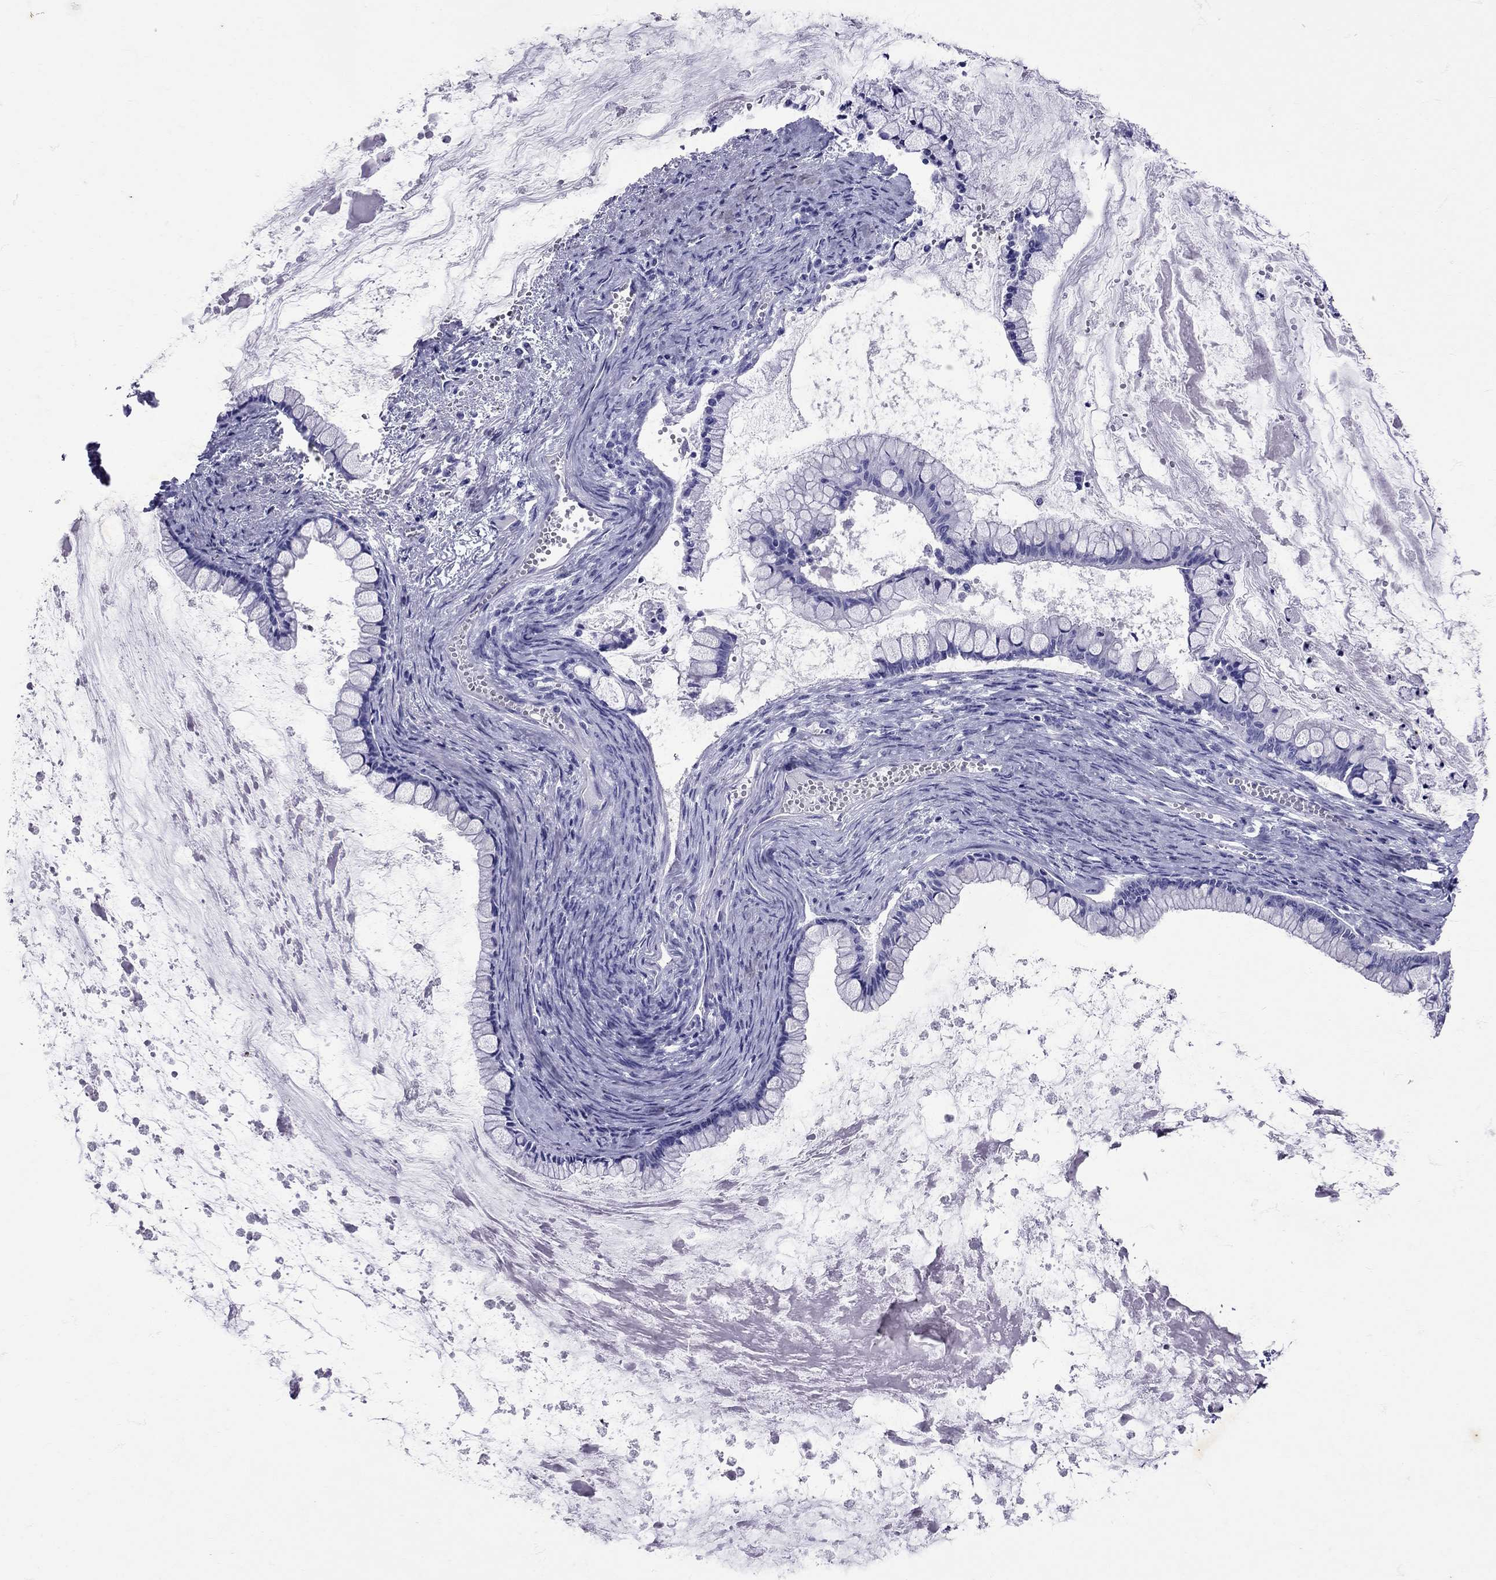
{"staining": {"intensity": "negative", "quantity": "none", "location": "none"}, "tissue": "ovarian cancer", "cell_type": "Tumor cells", "image_type": "cancer", "snomed": [{"axis": "morphology", "description": "Cystadenocarcinoma, mucinous, NOS"}, {"axis": "topography", "description": "Ovary"}], "caption": "Ovarian cancer stained for a protein using IHC demonstrates no expression tumor cells.", "gene": "AVP", "patient": {"sex": "female", "age": 67}}